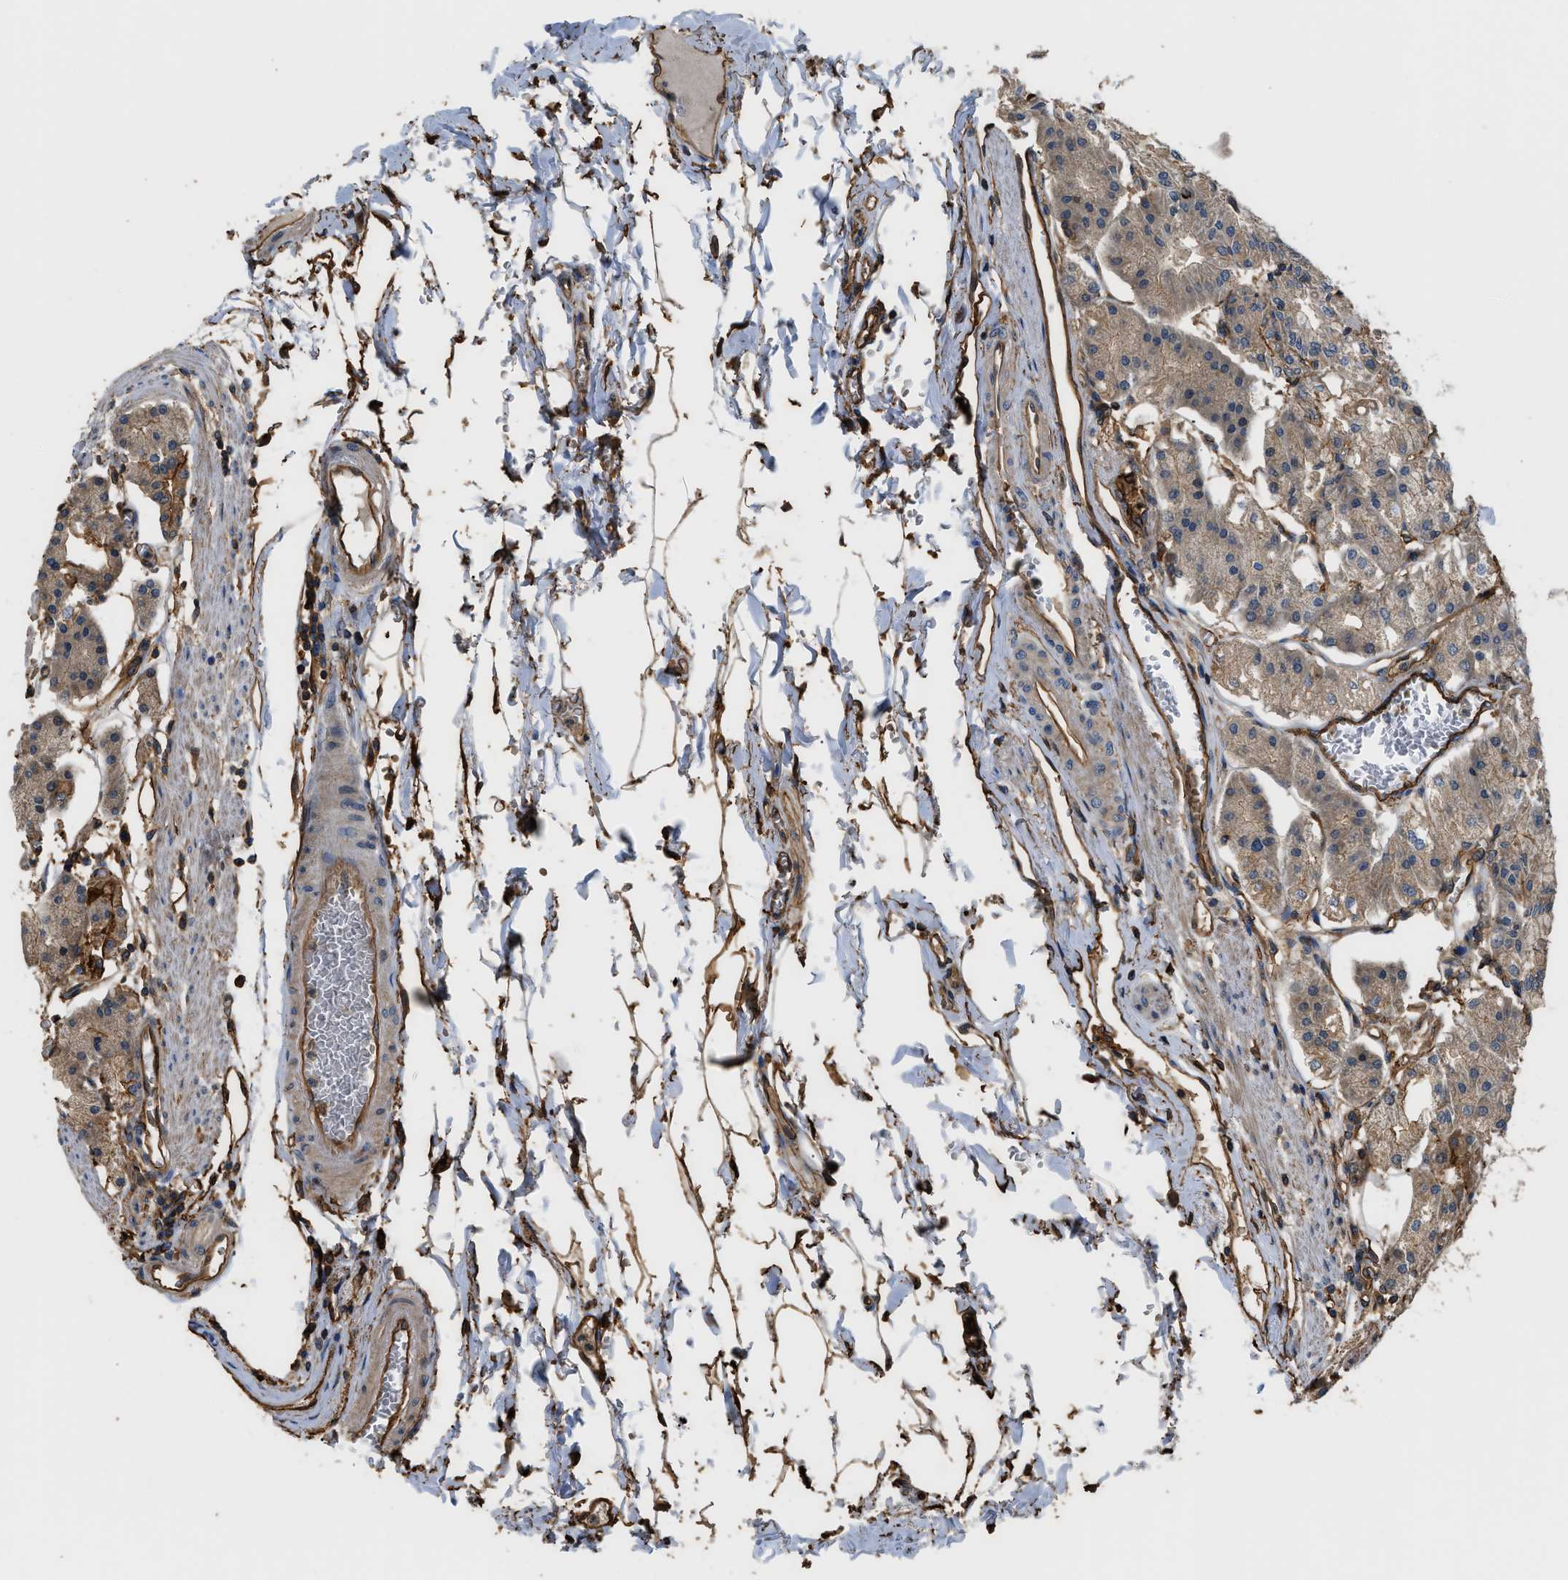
{"staining": {"intensity": "strong", "quantity": ">75%", "location": "cytoplasmic/membranous"}, "tissue": "stomach", "cell_type": "Glandular cells", "image_type": "normal", "snomed": [{"axis": "morphology", "description": "Normal tissue, NOS"}, {"axis": "topography", "description": "Stomach, lower"}], "caption": "A histopathology image of human stomach stained for a protein exhibits strong cytoplasmic/membranous brown staining in glandular cells. Using DAB (3,3'-diaminobenzidine) (brown) and hematoxylin (blue) stains, captured at high magnification using brightfield microscopy.", "gene": "DDHD2", "patient": {"sex": "male", "age": 71}}